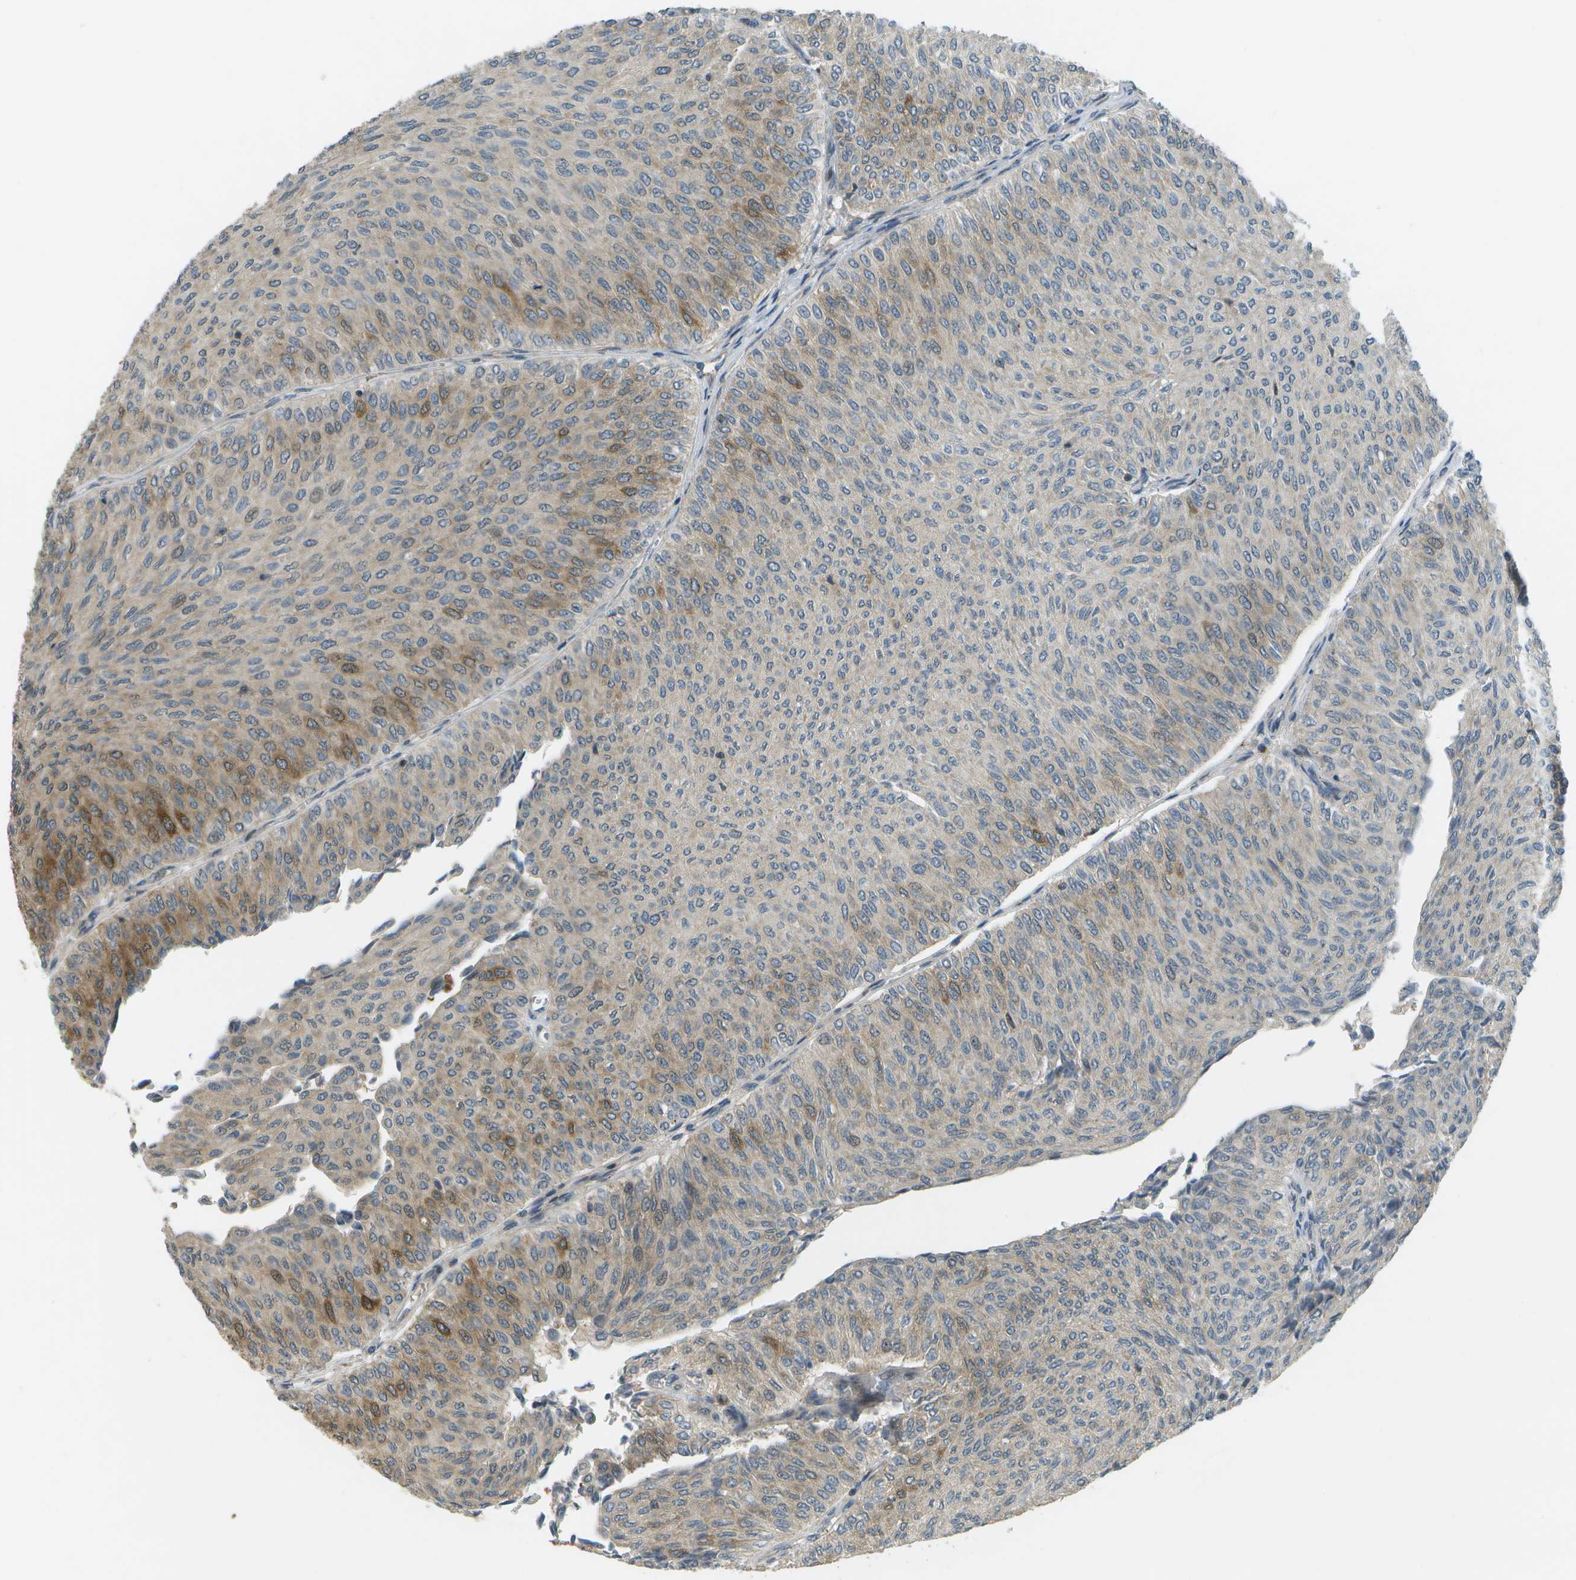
{"staining": {"intensity": "moderate", "quantity": "<25%", "location": "cytoplasmic/membranous"}, "tissue": "urothelial cancer", "cell_type": "Tumor cells", "image_type": "cancer", "snomed": [{"axis": "morphology", "description": "Urothelial carcinoma, Low grade"}, {"axis": "topography", "description": "Urinary bladder"}], "caption": "Moderate cytoplasmic/membranous protein expression is seen in approximately <25% of tumor cells in urothelial cancer. (DAB (3,3'-diaminobenzidine) = brown stain, brightfield microscopy at high magnification).", "gene": "WNK2", "patient": {"sex": "male", "age": 78}}